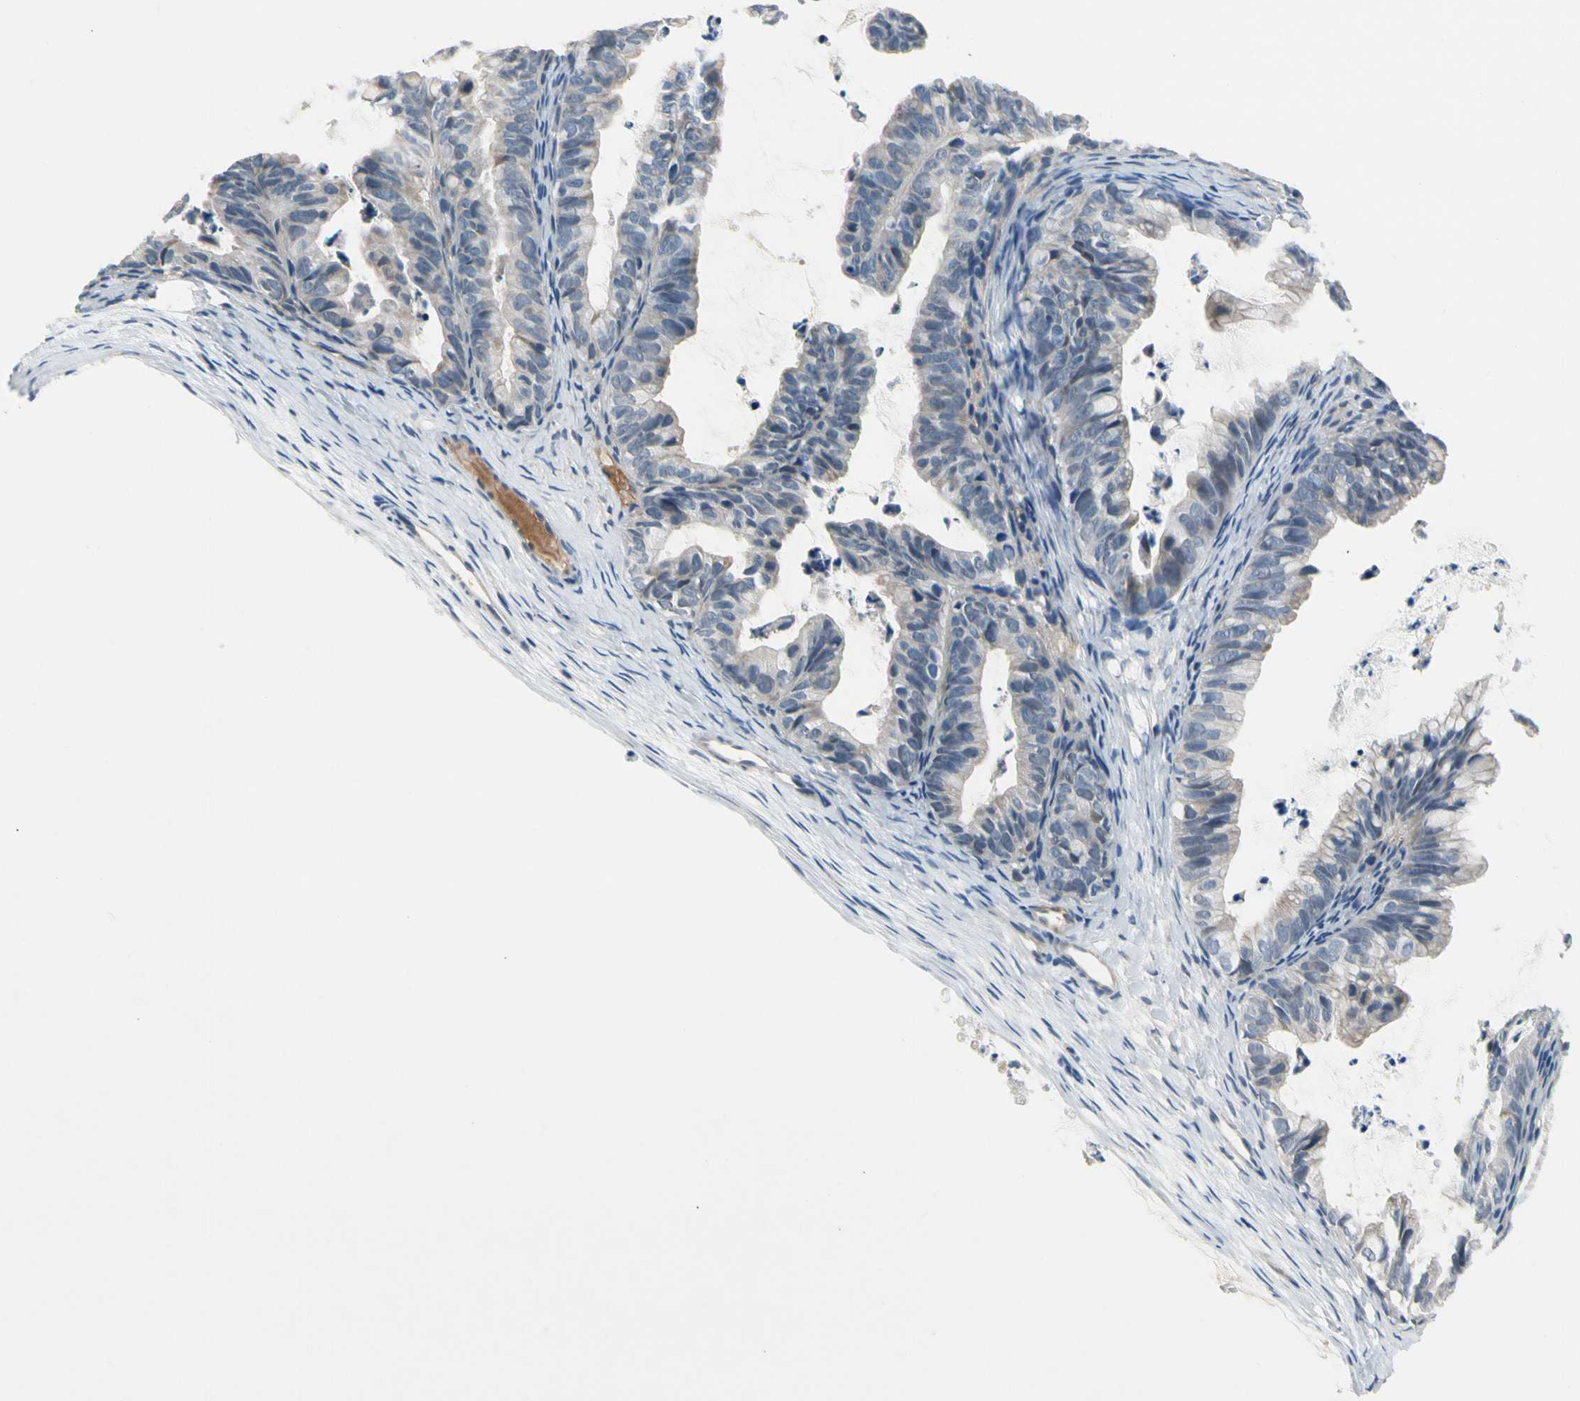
{"staining": {"intensity": "negative", "quantity": "none", "location": "none"}, "tissue": "ovarian cancer", "cell_type": "Tumor cells", "image_type": "cancer", "snomed": [{"axis": "morphology", "description": "Cystadenocarcinoma, mucinous, NOS"}, {"axis": "topography", "description": "Ovary"}], "caption": "This image is of ovarian cancer (mucinous cystadenocarcinoma) stained with immunohistochemistry to label a protein in brown with the nuclei are counter-stained blue. There is no expression in tumor cells.", "gene": "CNDP1", "patient": {"sex": "female", "age": 36}}